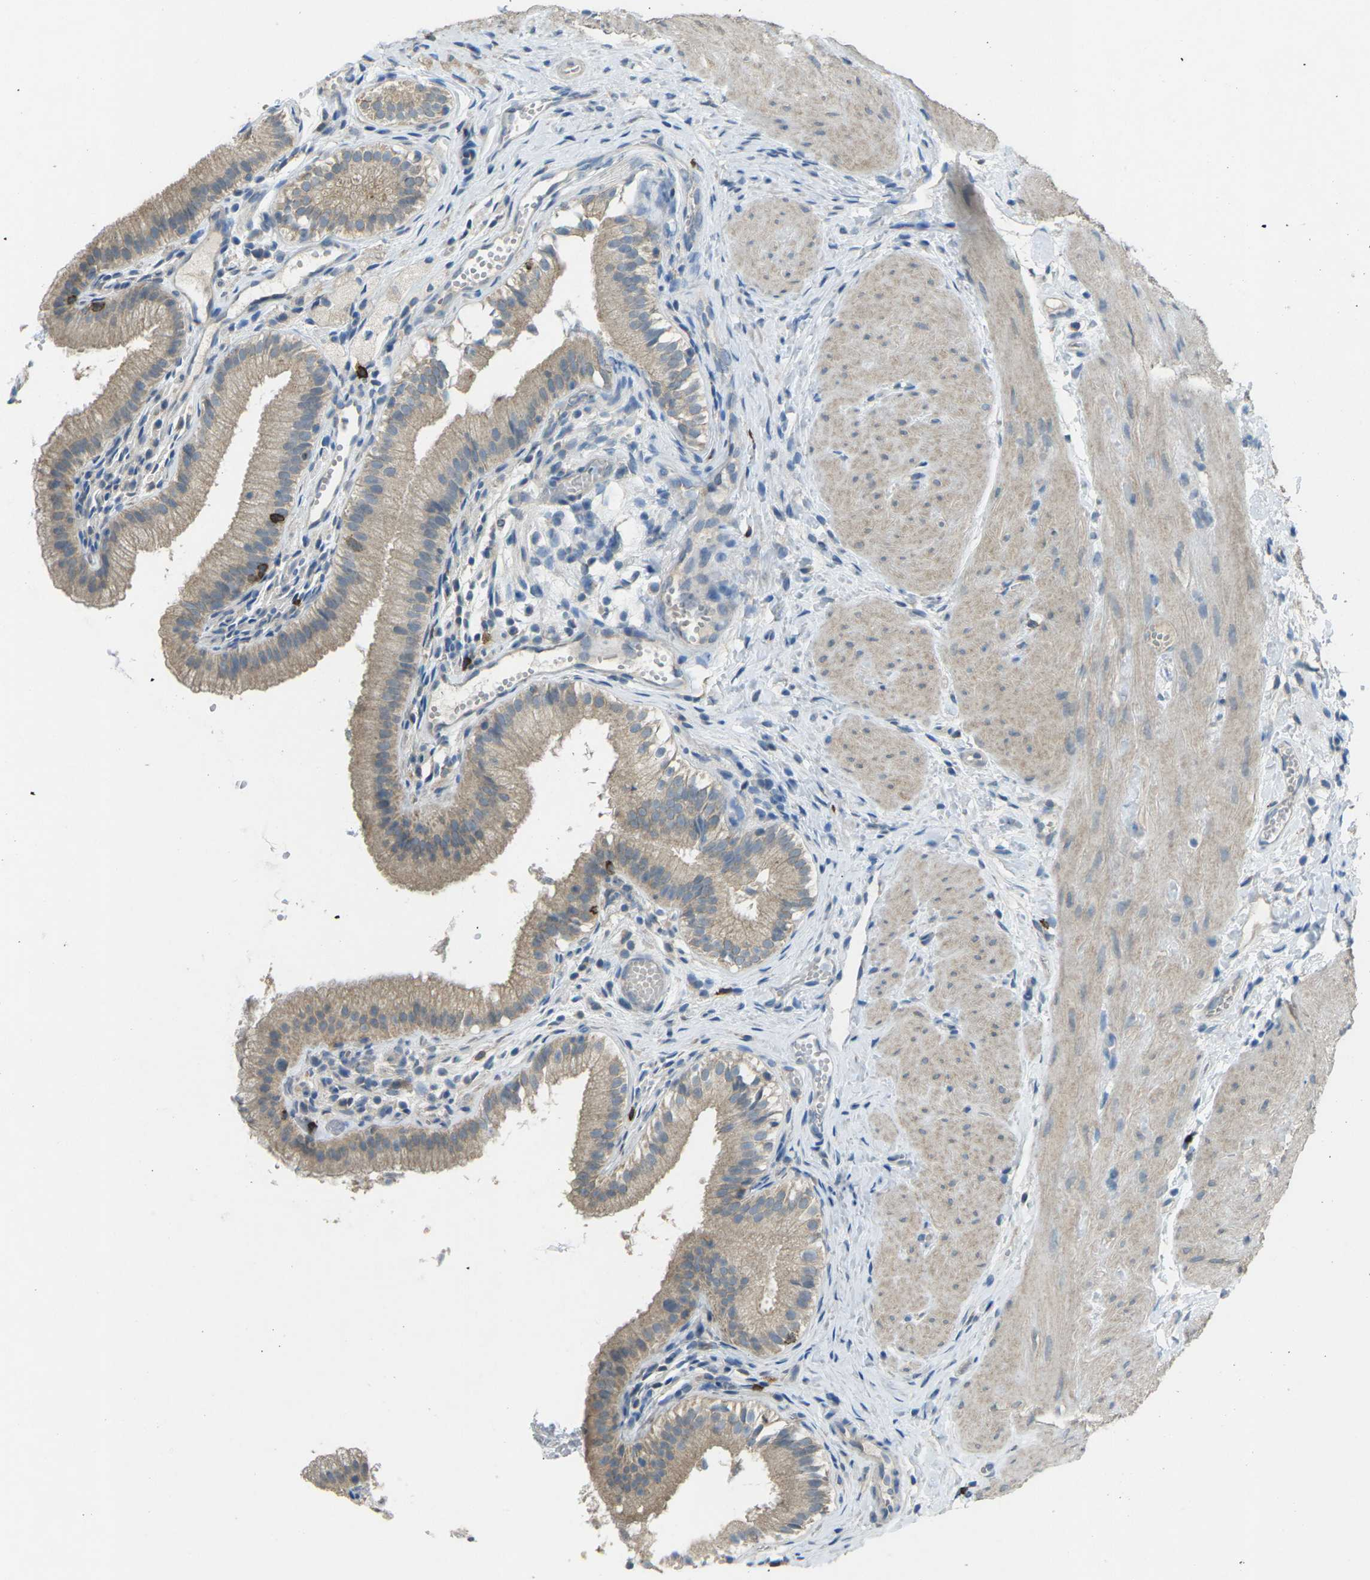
{"staining": {"intensity": "weak", "quantity": ">75%", "location": "cytoplasmic/membranous"}, "tissue": "gallbladder", "cell_type": "Glandular cells", "image_type": "normal", "snomed": [{"axis": "morphology", "description": "Normal tissue, NOS"}, {"axis": "topography", "description": "Gallbladder"}], "caption": "Immunohistochemistry (IHC) image of normal human gallbladder stained for a protein (brown), which demonstrates low levels of weak cytoplasmic/membranous expression in approximately >75% of glandular cells.", "gene": "CD19", "patient": {"sex": "female", "age": 26}}